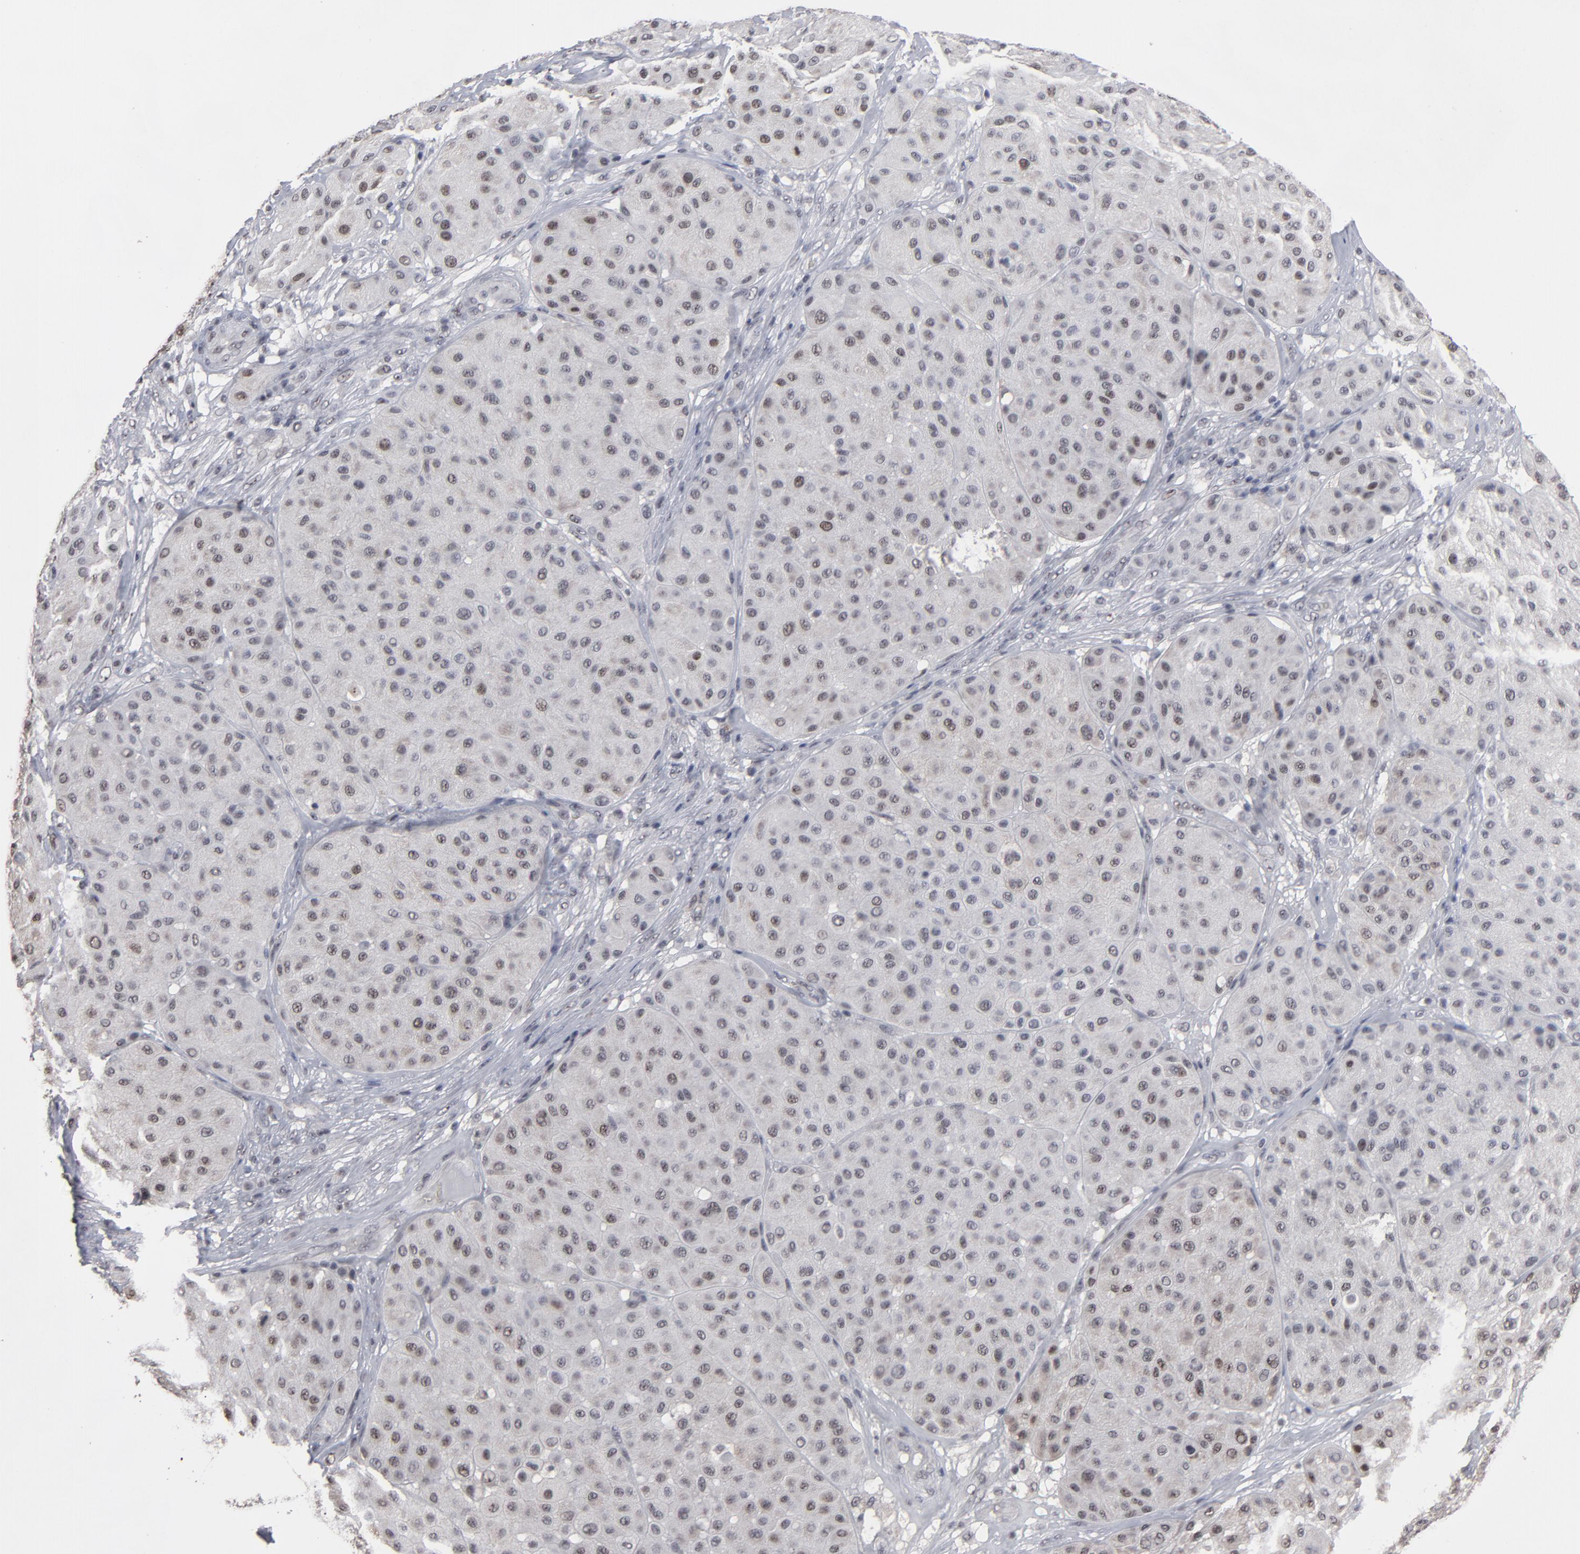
{"staining": {"intensity": "moderate", "quantity": "<25%", "location": "nuclear"}, "tissue": "melanoma", "cell_type": "Tumor cells", "image_type": "cancer", "snomed": [{"axis": "morphology", "description": "Normal tissue, NOS"}, {"axis": "morphology", "description": "Malignant melanoma, Metastatic site"}, {"axis": "topography", "description": "Skin"}], "caption": "Human malignant melanoma (metastatic site) stained with a brown dye exhibits moderate nuclear positive staining in about <25% of tumor cells.", "gene": "SSRP1", "patient": {"sex": "male", "age": 41}}